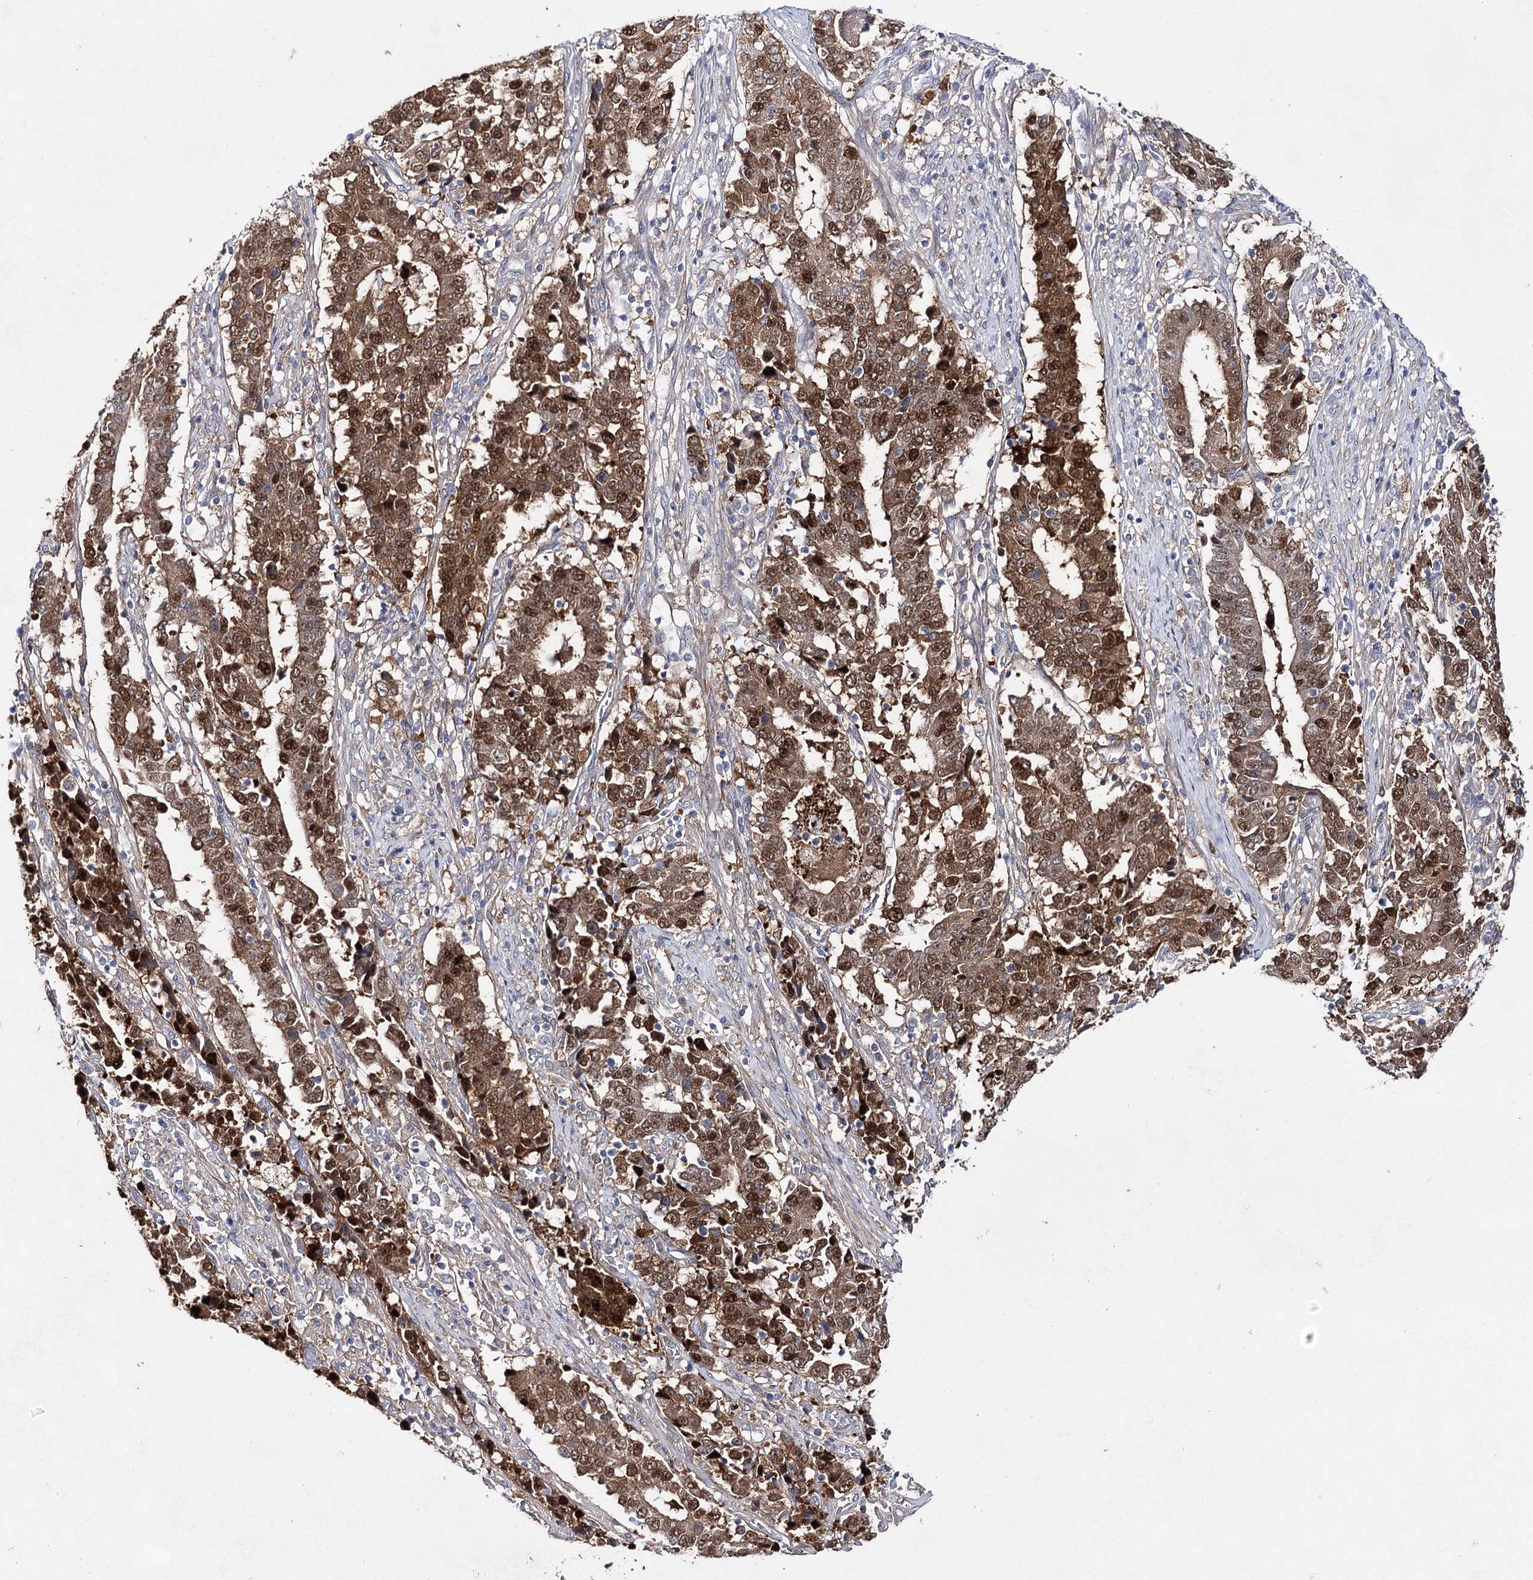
{"staining": {"intensity": "strong", "quantity": ">75%", "location": "cytoplasmic/membranous,nuclear"}, "tissue": "stomach cancer", "cell_type": "Tumor cells", "image_type": "cancer", "snomed": [{"axis": "morphology", "description": "Adenocarcinoma, NOS"}, {"axis": "topography", "description": "Stomach"}], "caption": "Immunohistochemistry (DAB (3,3'-diaminobenzidine)) staining of stomach adenocarcinoma shows strong cytoplasmic/membranous and nuclear protein staining in about >75% of tumor cells.", "gene": "UGDH", "patient": {"sex": "male", "age": 59}}